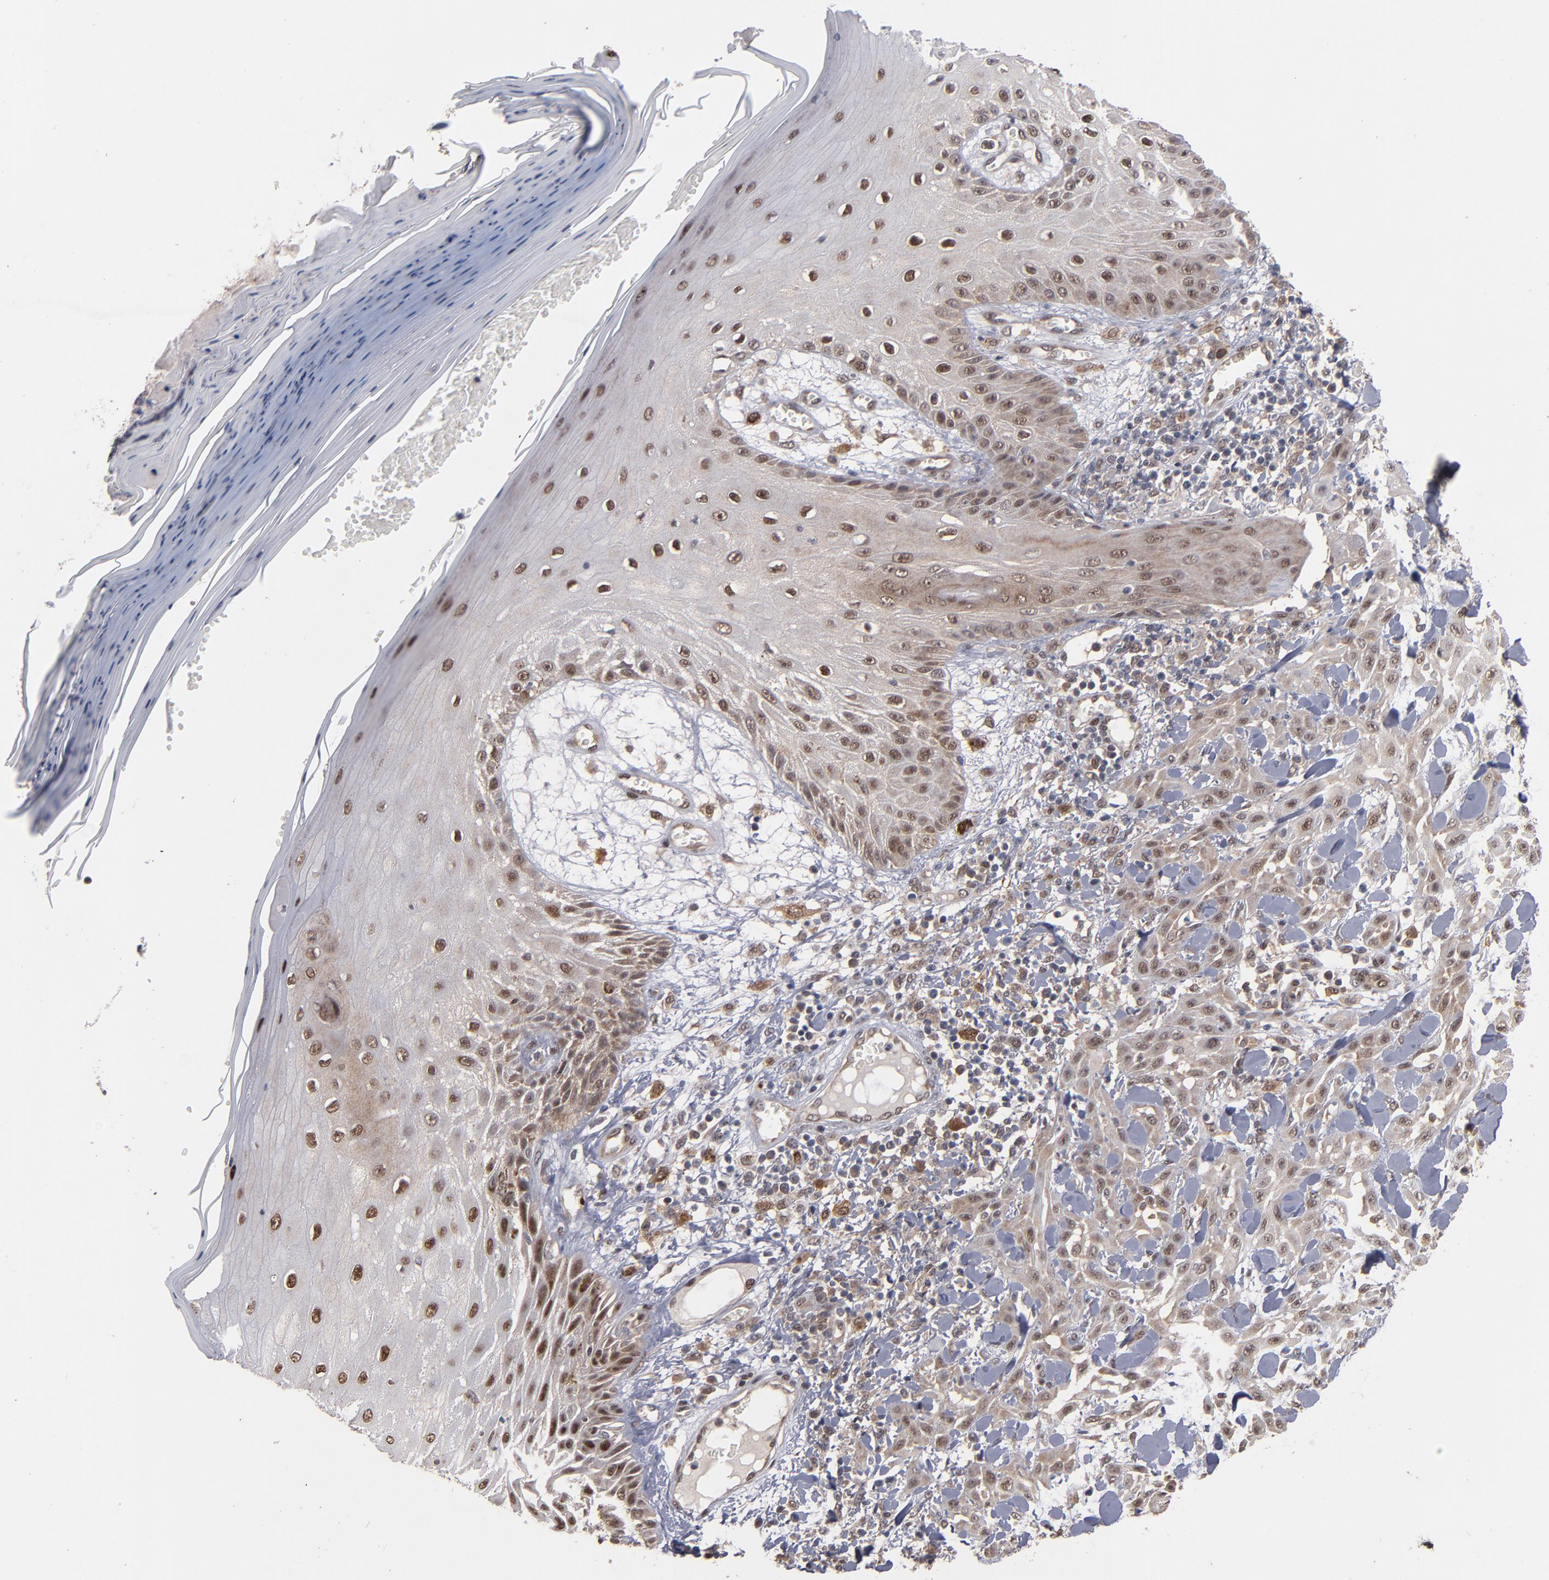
{"staining": {"intensity": "weak", "quantity": ">75%", "location": "cytoplasmic/membranous,nuclear"}, "tissue": "skin cancer", "cell_type": "Tumor cells", "image_type": "cancer", "snomed": [{"axis": "morphology", "description": "Squamous cell carcinoma, NOS"}, {"axis": "topography", "description": "Skin"}], "caption": "DAB (3,3'-diaminobenzidine) immunohistochemical staining of human skin cancer exhibits weak cytoplasmic/membranous and nuclear protein staining in about >75% of tumor cells.", "gene": "HUWE1", "patient": {"sex": "male", "age": 24}}